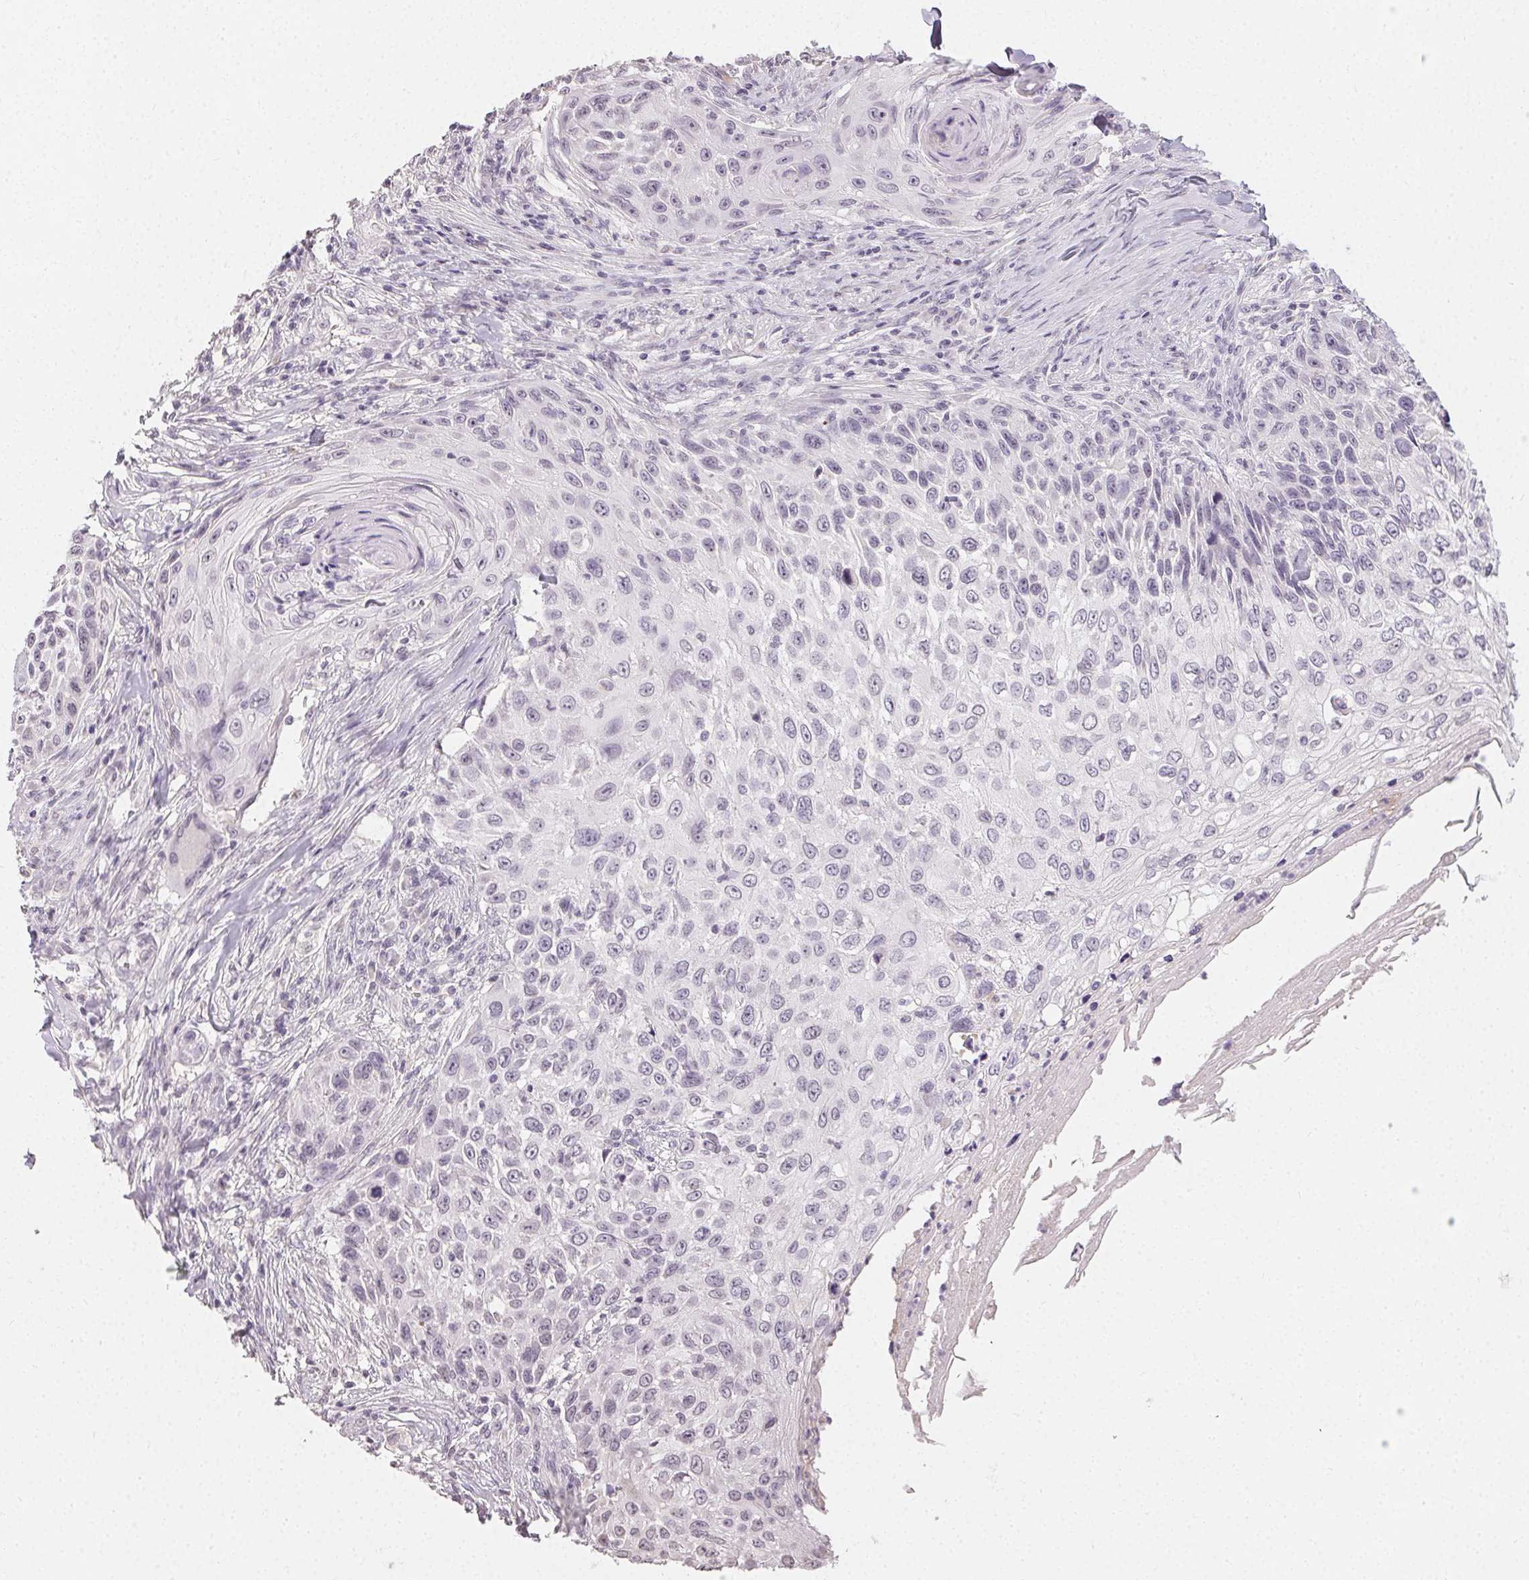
{"staining": {"intensity": "negative", "quantity": "none", "location": "none"}, "tissue": "skin cancer", "cell_type": "Tumor cells", "image_type": "cancer", "snomed": [{"axis": "morphology", "description": "Squamous cell carcinoma, NOS"}, {"axis": "topography", "description": "Skin"}], "caption": "This is an IHC photomicrograph of human skin cancer (squamous cell carcinoma). There is no staining in tumor cells.", "gene": "TMEM174", "patient": {"sex": "male", "age": 92}}